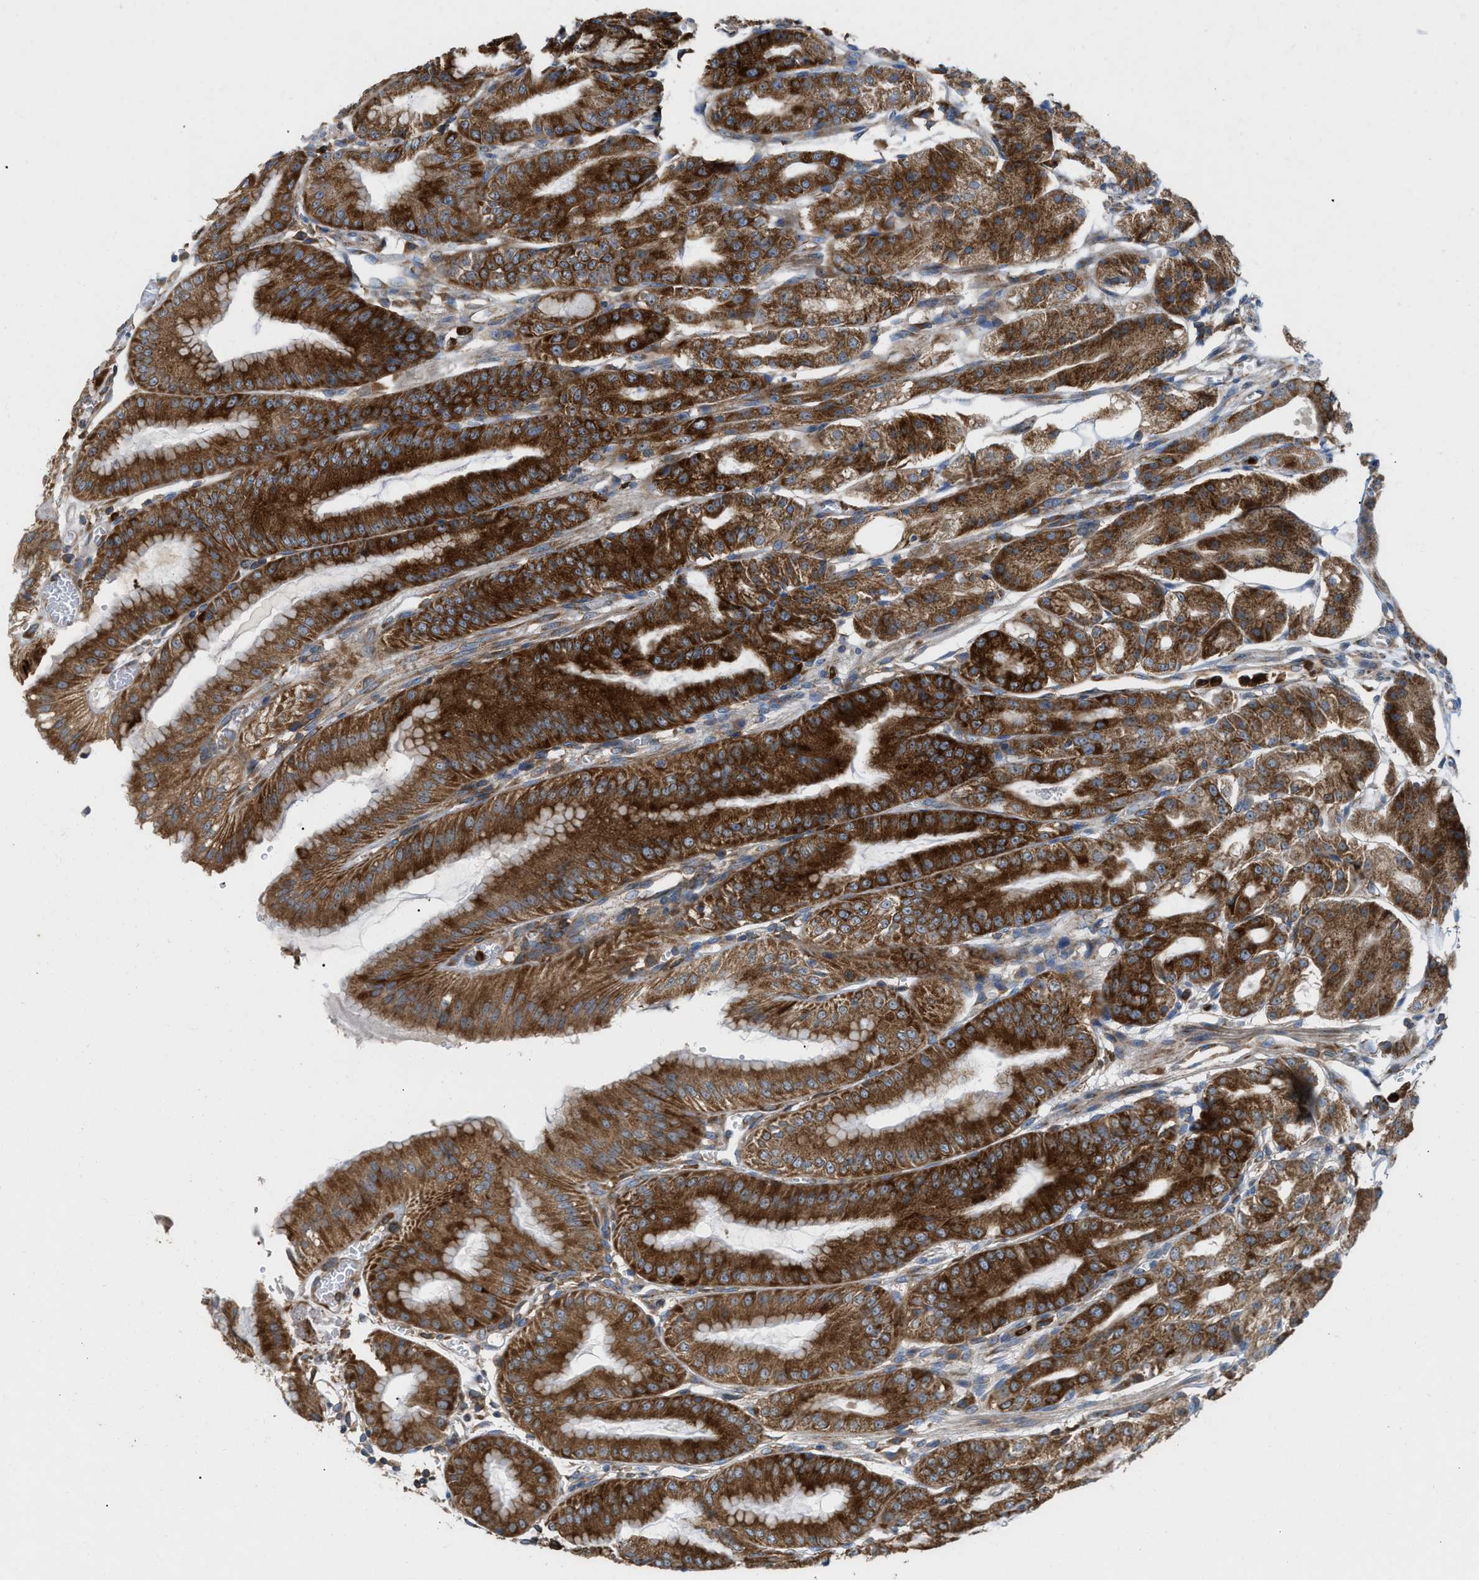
{"staining": {"intensity": "strong", "quantity": ">75%", "location": "cytoplasmic/membranous"}, "tissue": "stomach", "cell_type": "Glandular cells", "image_type": "normal", "snomed": [{"axis": "morphology", "description": "Normal tissue, NOS"}, {"axis": "topography", "description": "Stomach, lower"}], "caption": "Strong cytoplasmic/membranous expression for a protein is identified in approximately >75% of glandular cells of benign stomach using immunohistochemistry (IHC).", "gene": "GPAT4", "patient": {"sex": "male", "age": 71}}